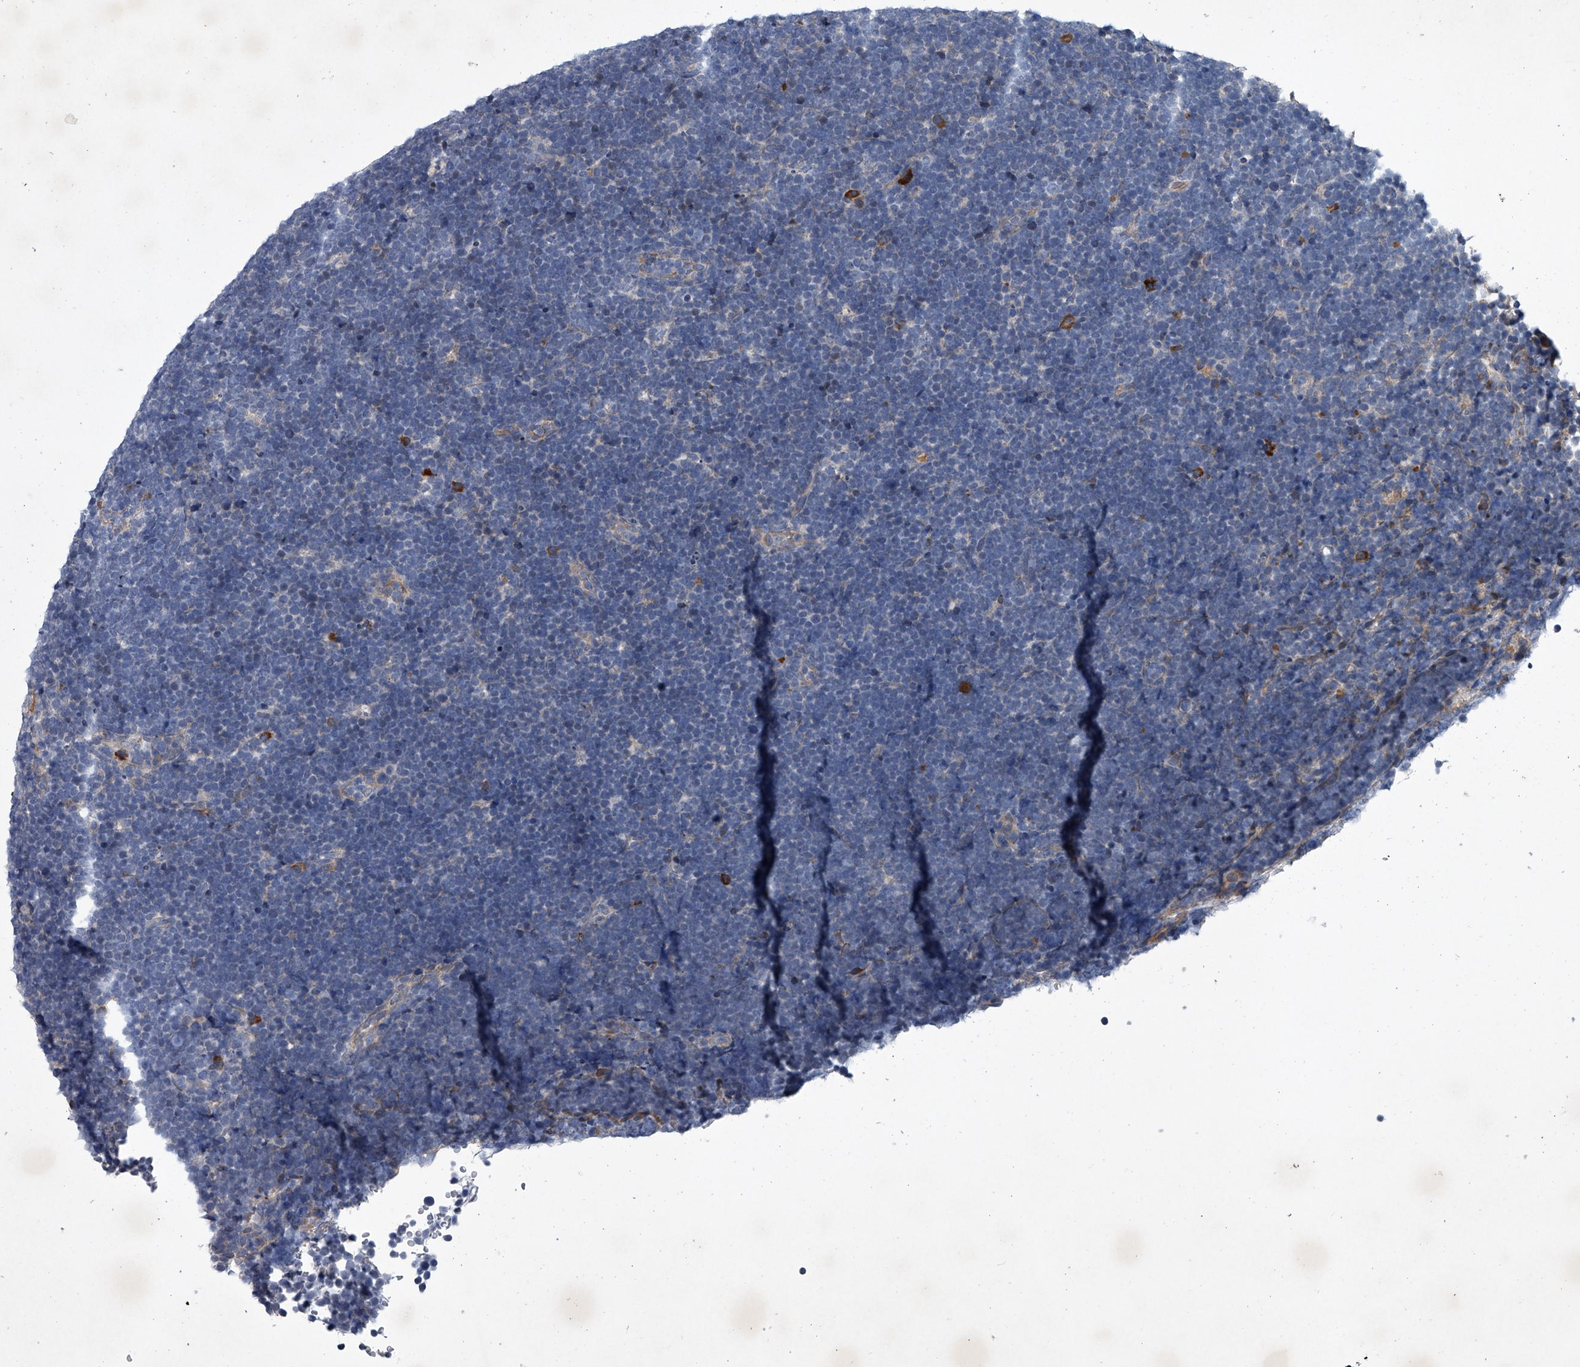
{"staining": {"intensity": "negative", "quantity": "none", "location": "none"}, "tissue": "lymphoma", "cell_type": "Tumor cells", "image_type": "cancer", "snomed": [{"axis": "morphology", "description": "Malignant lymphoma, non-Hodgkin's type, High grade"}, {"axis": "topography", "description": "Lymph node"}], "caption": "Tumor cells are negative for protein expression in human lymphoma.", "gene": "ABCG1", "patient": {"sex": "male", "age": 13}}